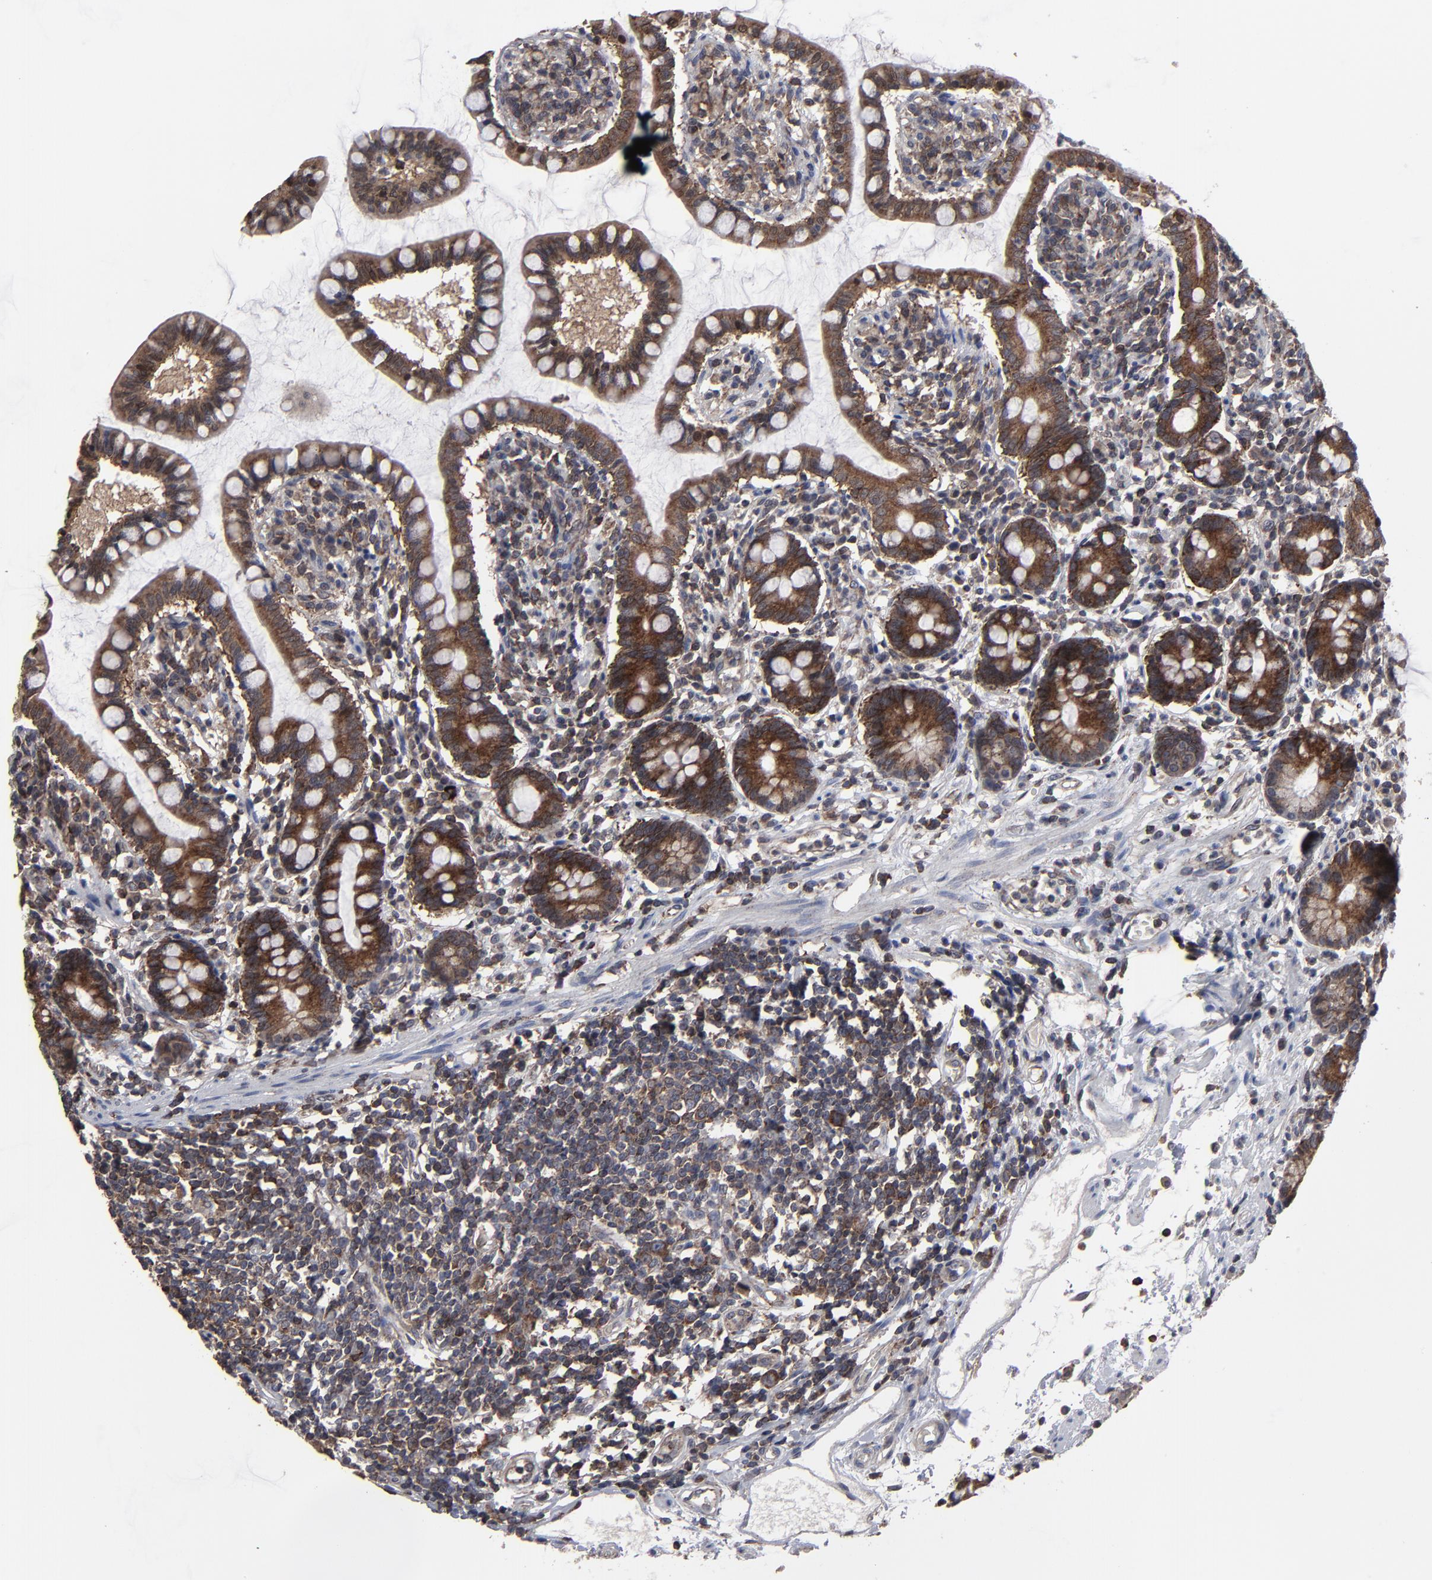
{"staining": {"intensity": "strong", "quantity": ">75%", "location": "cytoplasmic/membranous"}, "tissue": "small intestine", "cell_type": "Glandular cells", "image_type": "normal", "snomed": [{"axis": "morphology", "description": "Normal tissue, NOS"}, {"axis": "topography", "description": "Small intestine"}], "caption": "Small intestine stained with DAB immunohistochemistry (IHC) demonstrates high levels of strong cytoplasmic/membranous staining in about >75% of glandular cells. The protein of interest is shown in brown color, while the nuclei are stained blue.", "gene": "KIAA2026", "patient": {"sex": "female", "age": 61}}